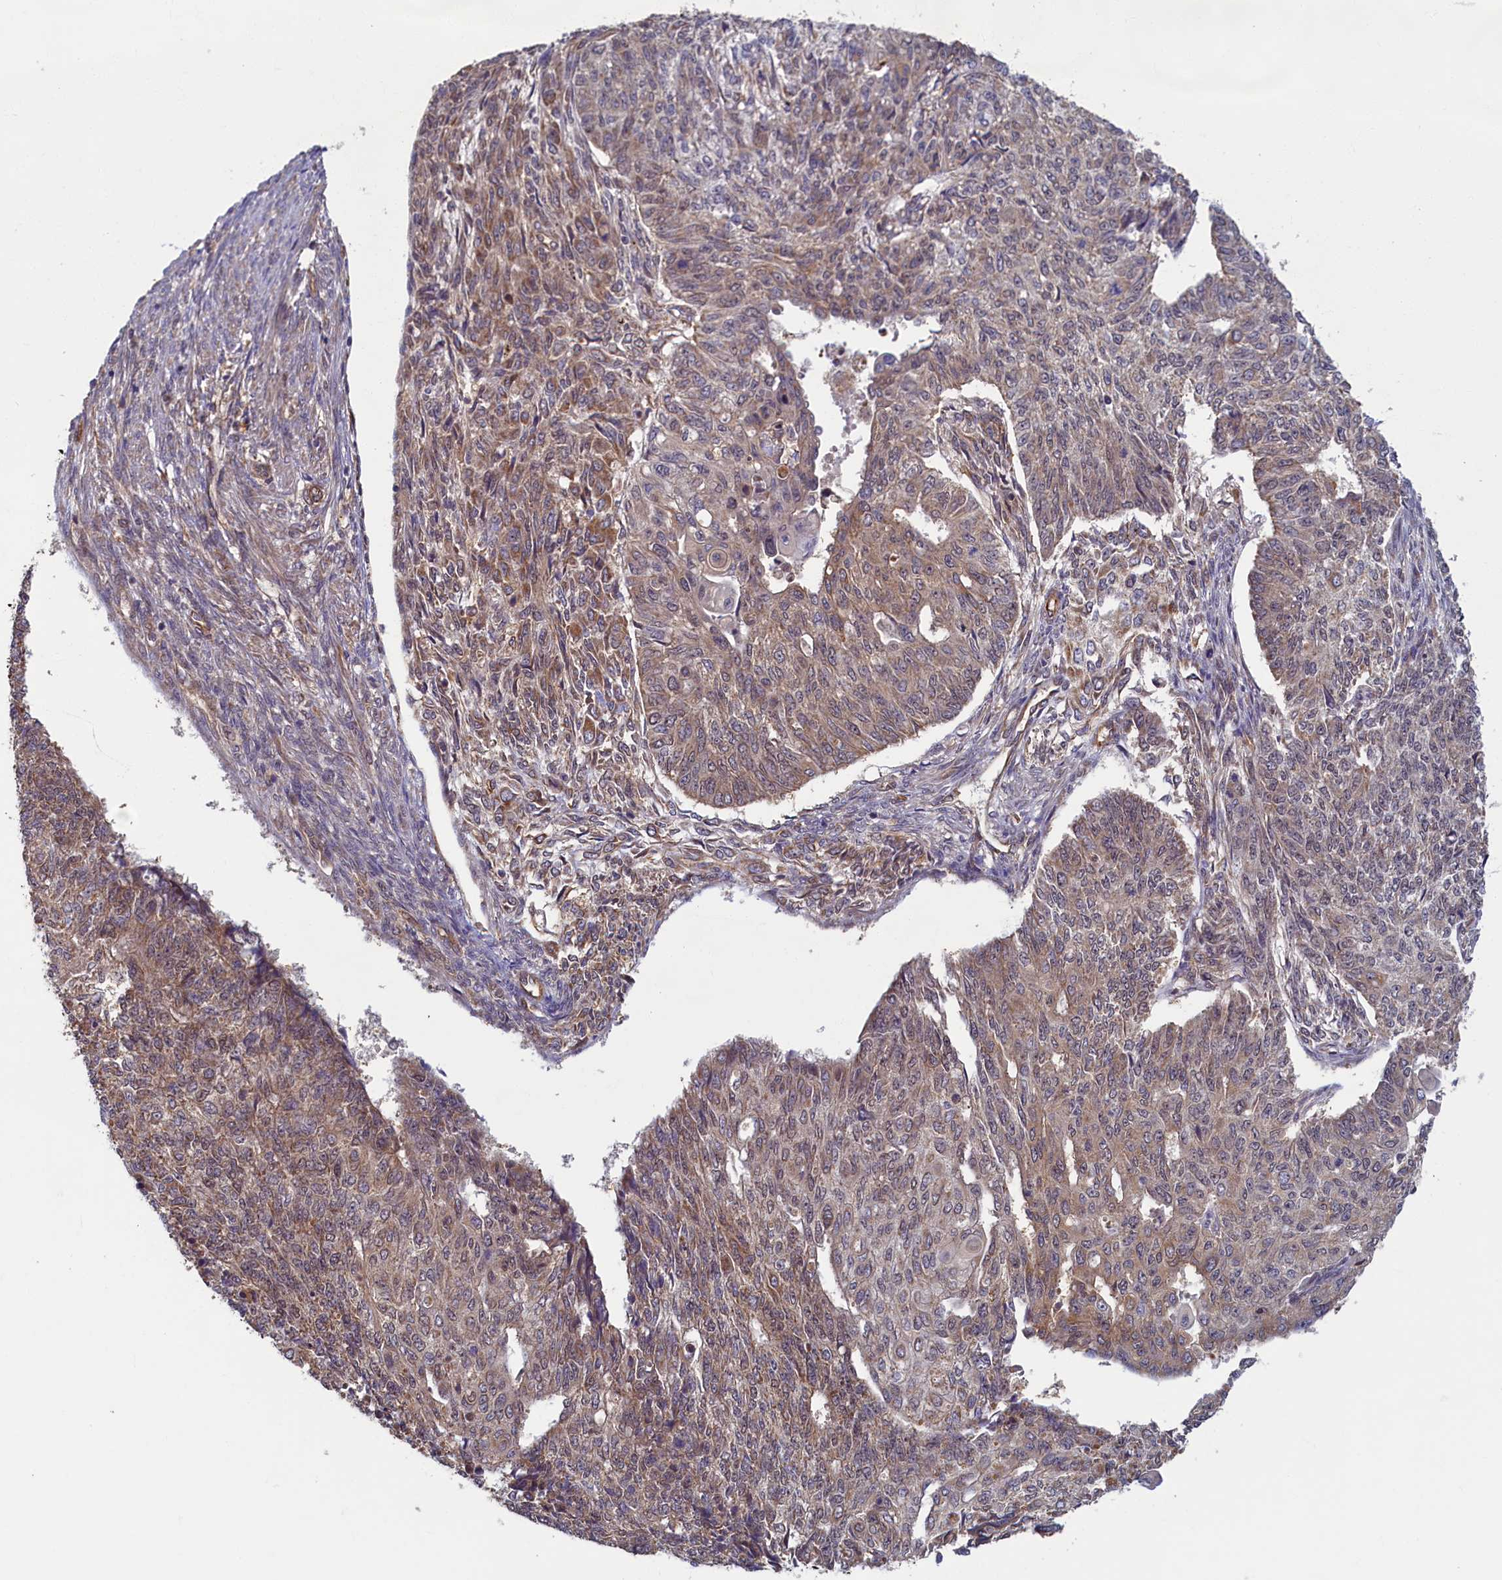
{"staining": {"intensity": "moderate", "quantity": "25%-75%", "location": "cytoplasmic/membranous"}, "tissue": "endometrial cancer", "cell_type": "Tumor cells", "image_type": "cancer", "snomed": [{"axis": "morphology", "description": "Adenocarcinoma, NOS"}, {"axis": "topography", "description": "Endometrium"}], "caption": "Protein analysis of endometrial cancer (adenocarcinoma) tissue exhibits moderate cytoplasmic/membranous positivity in about 25%-75% of tumor cells.", "gene": "STX12", "patient": {"sex": "female", "age": 32}}